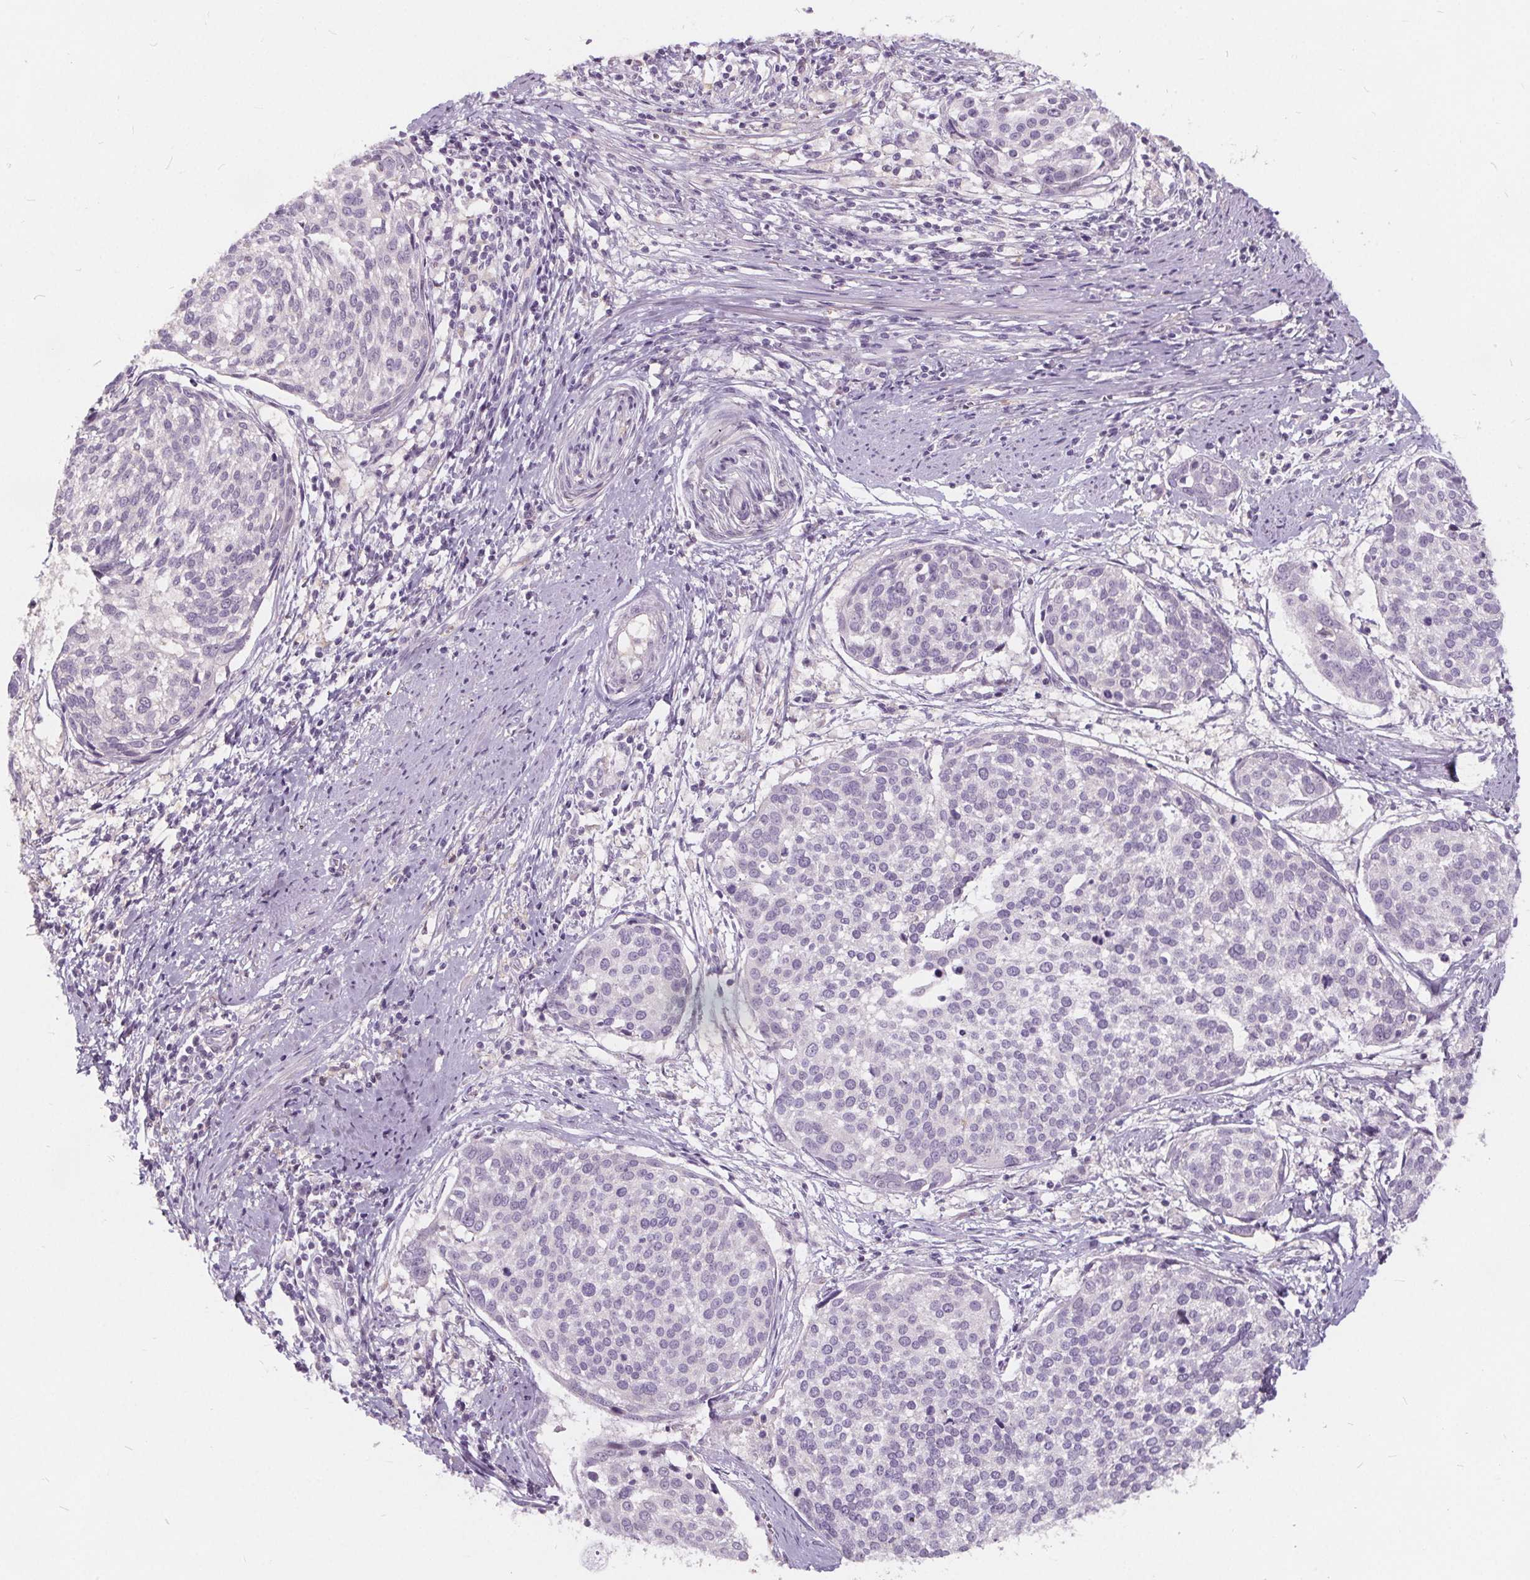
{"staining": {"intensity": "negative", "quantity": "none", "location": "none"}, "tissue": "cervical cancer", "cell_type": "Tumor cells", "image_type": "cancer", "snomed": [{"axis": "morphology", "description": "Squamous cell carcinoma, NOS"}, {"axis": "topography", "description": "Cervix"}], "caption": "IHC photomicrograph of neoplastic tissue: cervical cancer (squamous cell carcinoma) stained with DAB reveals no significant protein positivity in tumor cells.", "gene": "HAAO", "patient": {"sex": "female", "age": 39}}